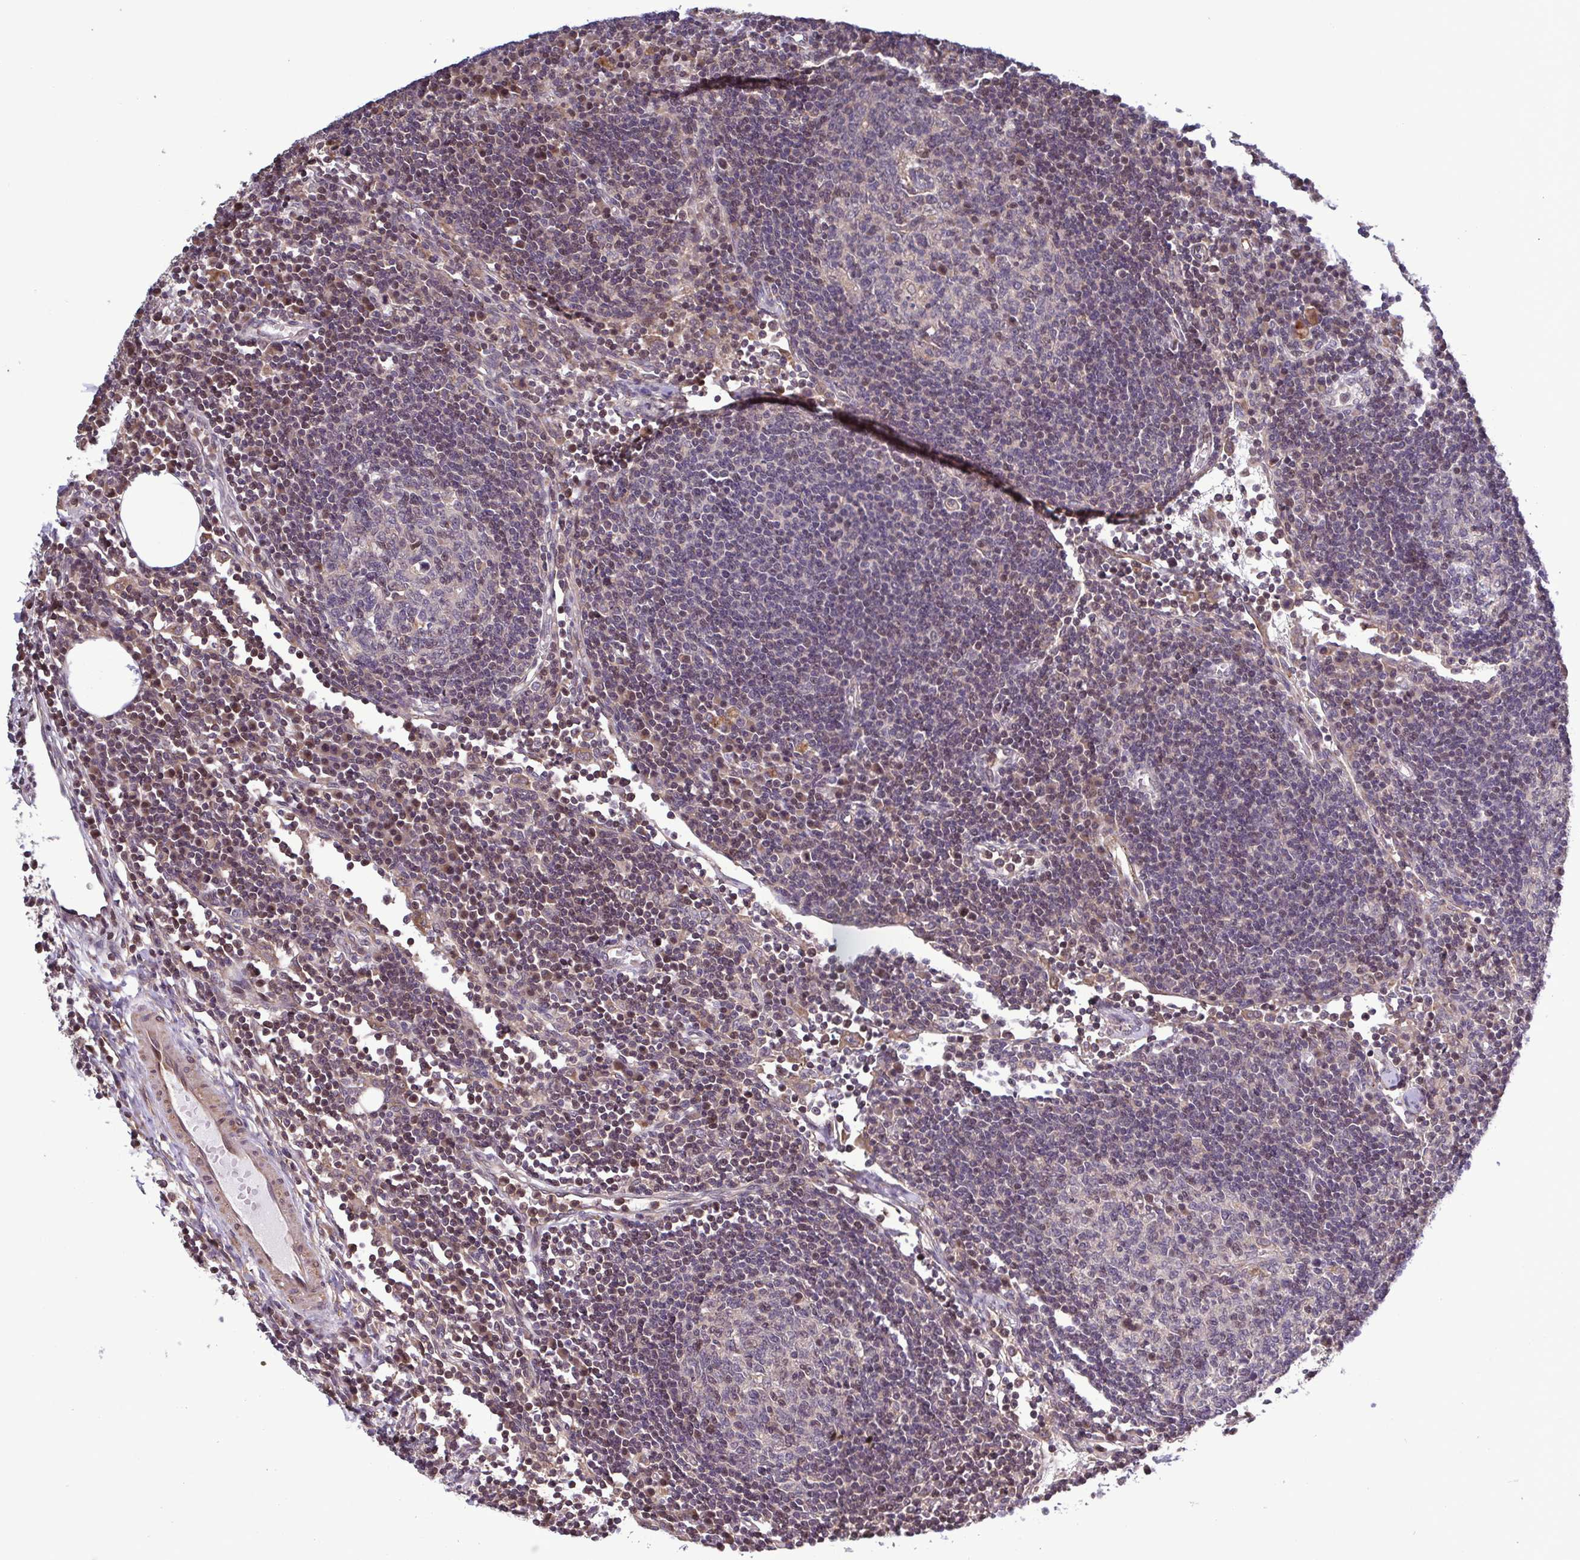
{"staining": {"intensity": "weak", "quantity": "<25%", "location": "nuclear"}, "tissue": "lymph node", "cell_type": "Germinal center cells", "image_type": "normal", "snomed": [{"axis": "morphology", "description": "Normal tissue, NOS"}, {"axis": "topography", "description": "Lymph node"}], "caption": "A high-resolution micrograph shows immunohistochemistry (IHC) staining of unremarkable lymph node, which exhibits no significant staining in germinal center cells.", "gene": "ZNF200", "patient": {"sex": "male", "age": 67}}